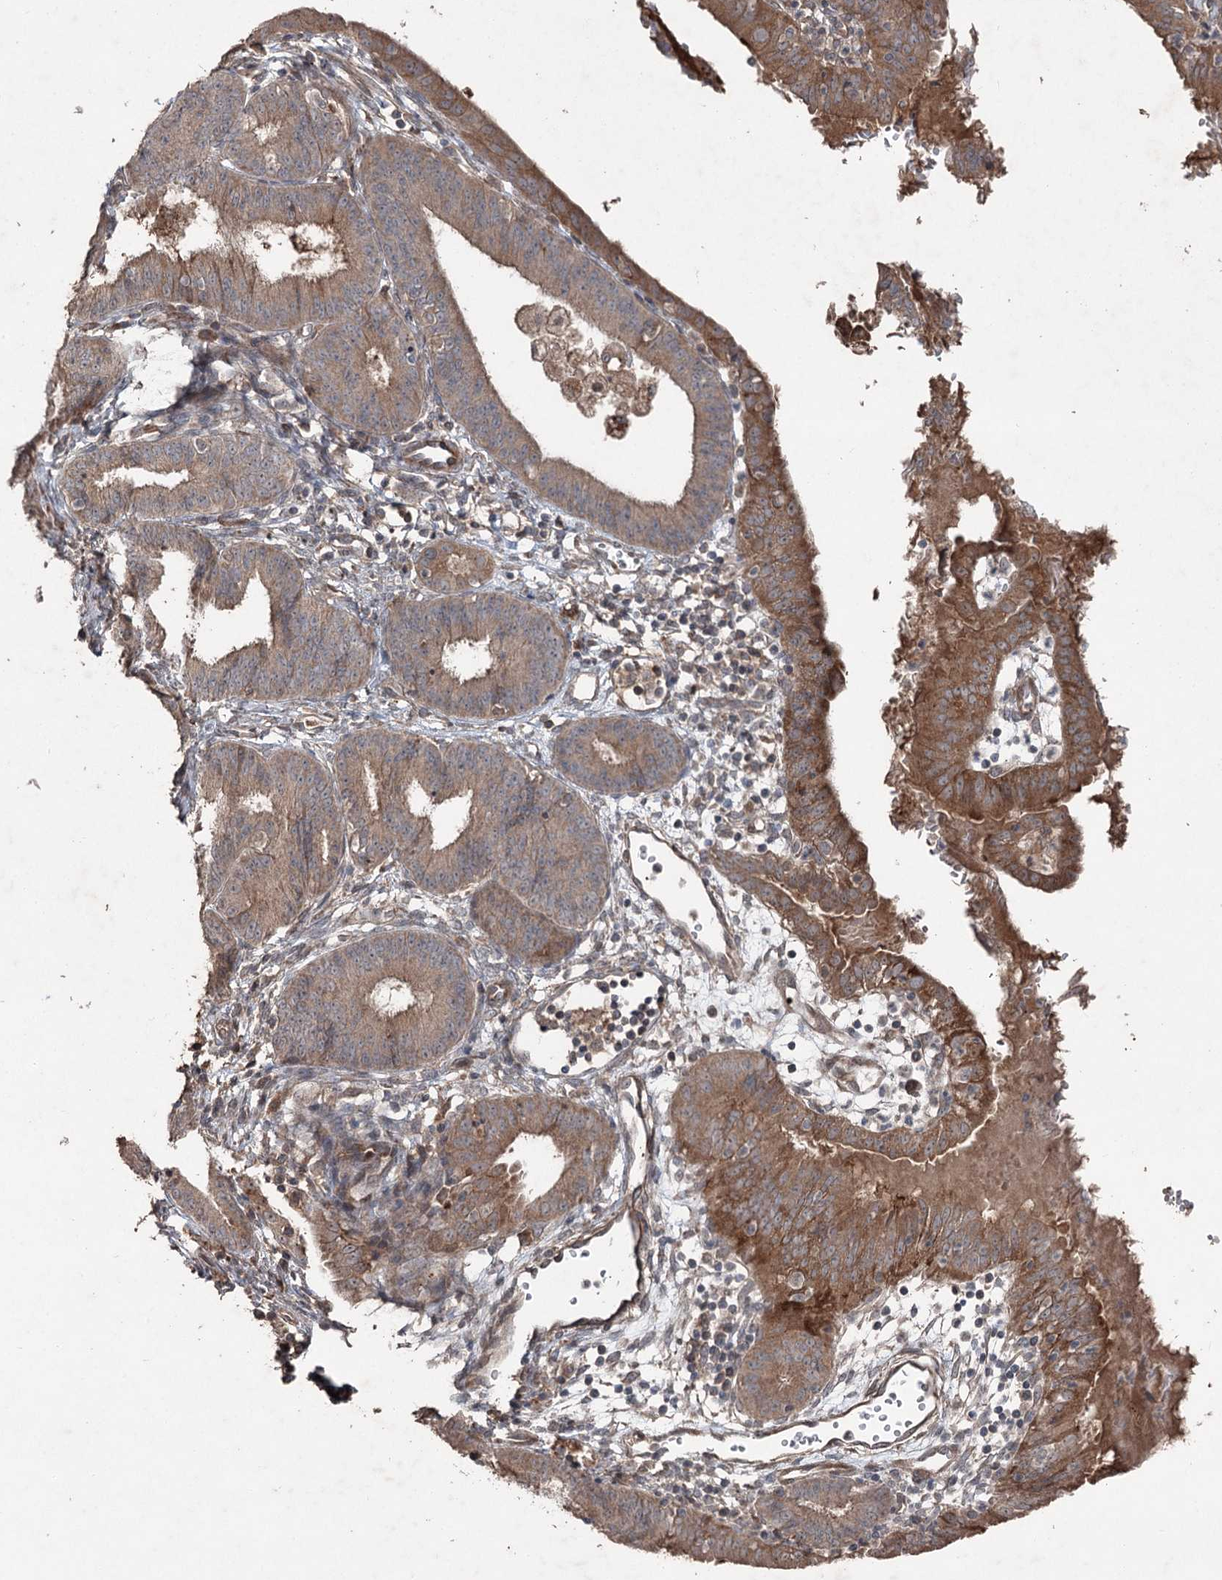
{"staining": {"intensity": "moderate", "quantity": ">75%", "location": "cytoplasmic/membranous"}, "tissue": "endometrial cancer", "cell_type": "Tumor cells", "image_type": "cancer", "snomed": [{"axis": "morphology", "description": "Adenocarcinoma, NOS"}, {"axis": "topography", "description": "Endometrium"}], "caption": "A histopathology image of human endometrial cancer (adenocarcinoma) stained for a protein exhibits moderate cytoplasmic/membranous brown staining in tumor cells.", "gene": "MAPK8IP2", "patient": {"sex": "female", "age": 51}}